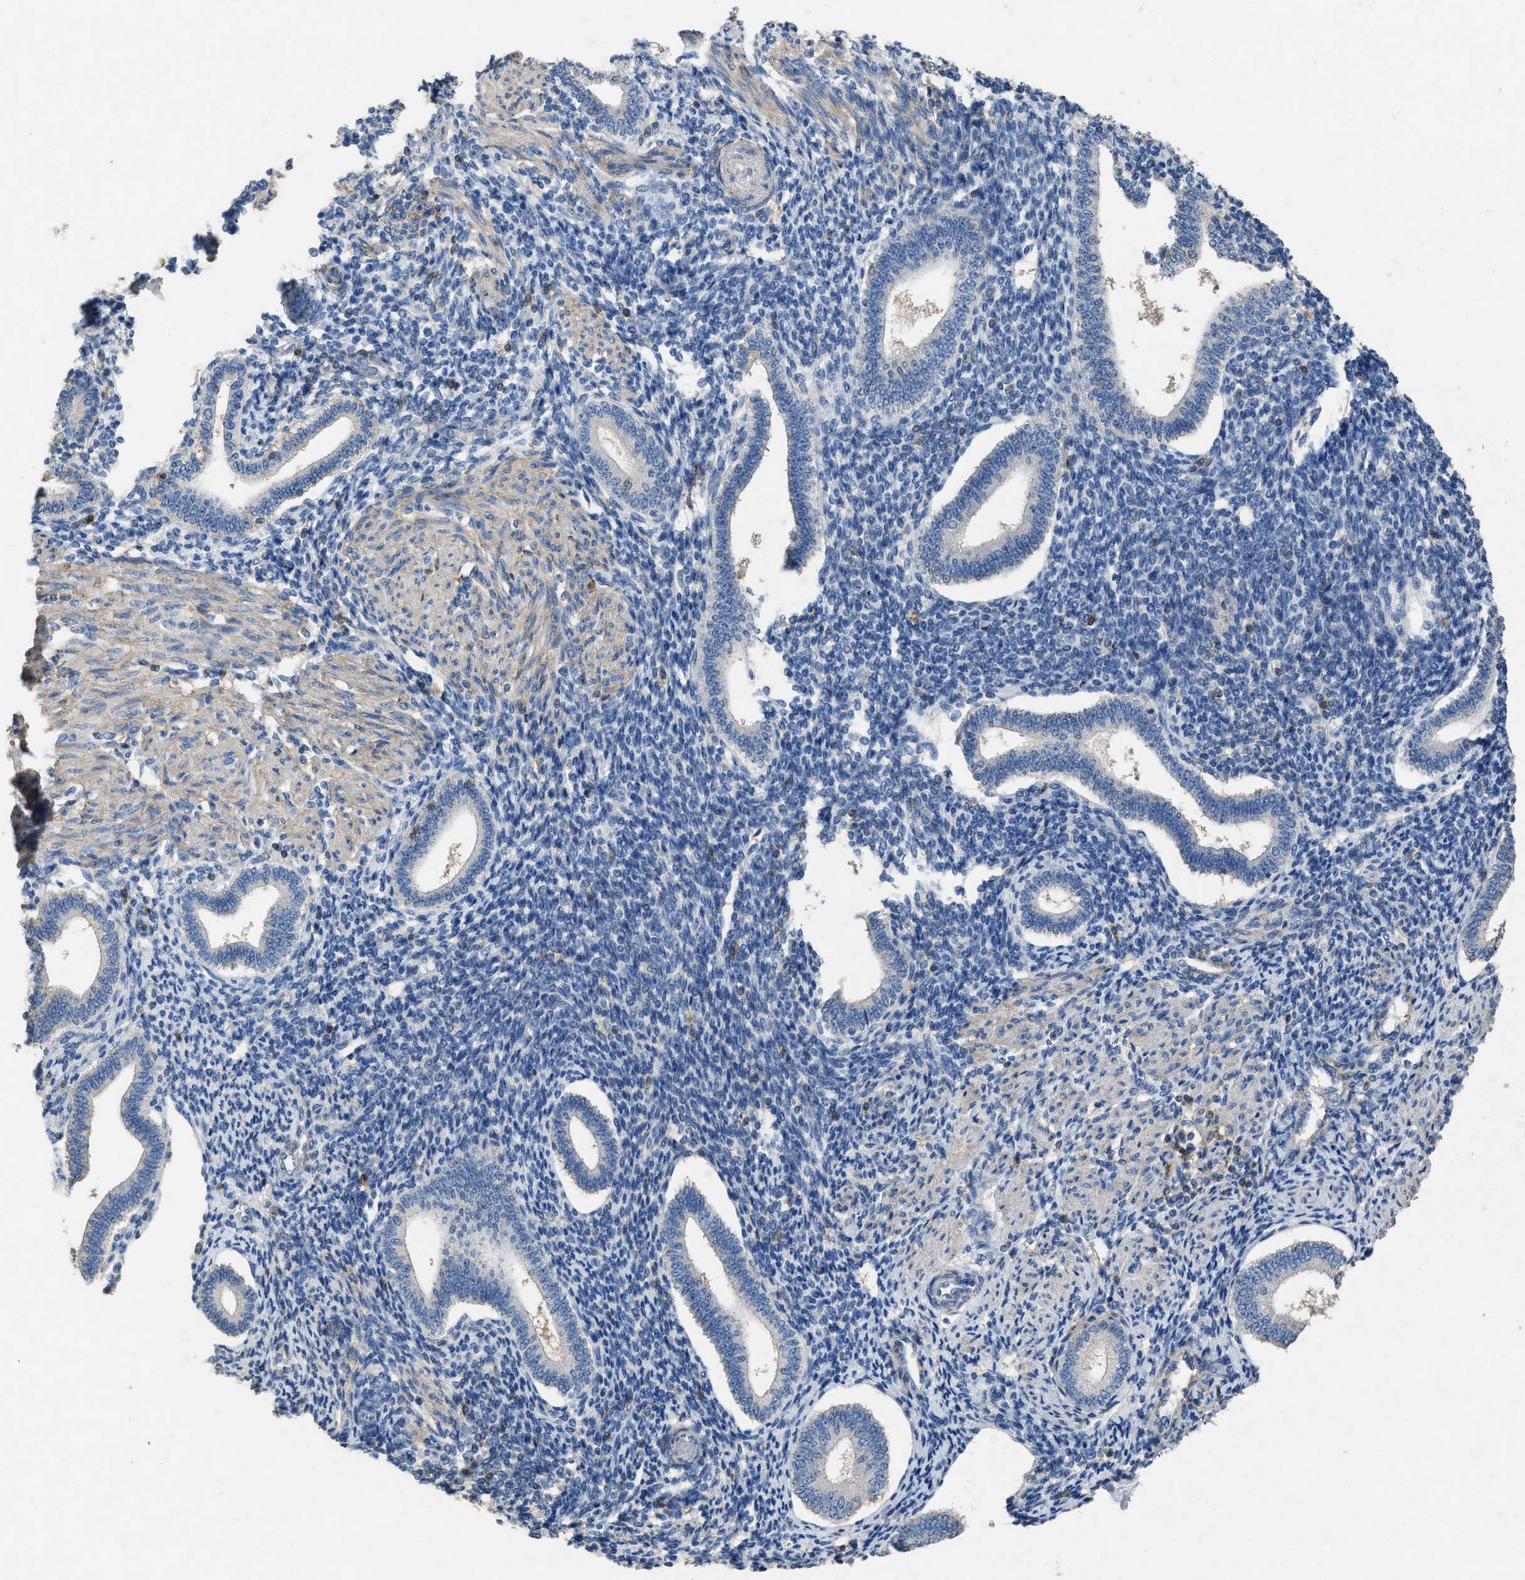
{"staining": {"intensity": "moderate", "quantity": "<25%", "location": "cytoplasmic/membranous"}, "tissue": "endometrium", "cell_type": "Cells in endometrial stroma", "image_type": "normal", "snomed": [{"axis": "morphology", "description": "Normal tissue, NOS"}, {"axis": "topography", "description": "Endometrium"}], "caption": "Immunohistochemistry histopathology image of benign endometrium stained for a protein (brown), which shows low levels of moderate cytoplasmic/membranous staining in approximately <25% of cells in endometrial stroma.", "gene": "OR51E1", "patient": {"sex": "female", "age": 42}}